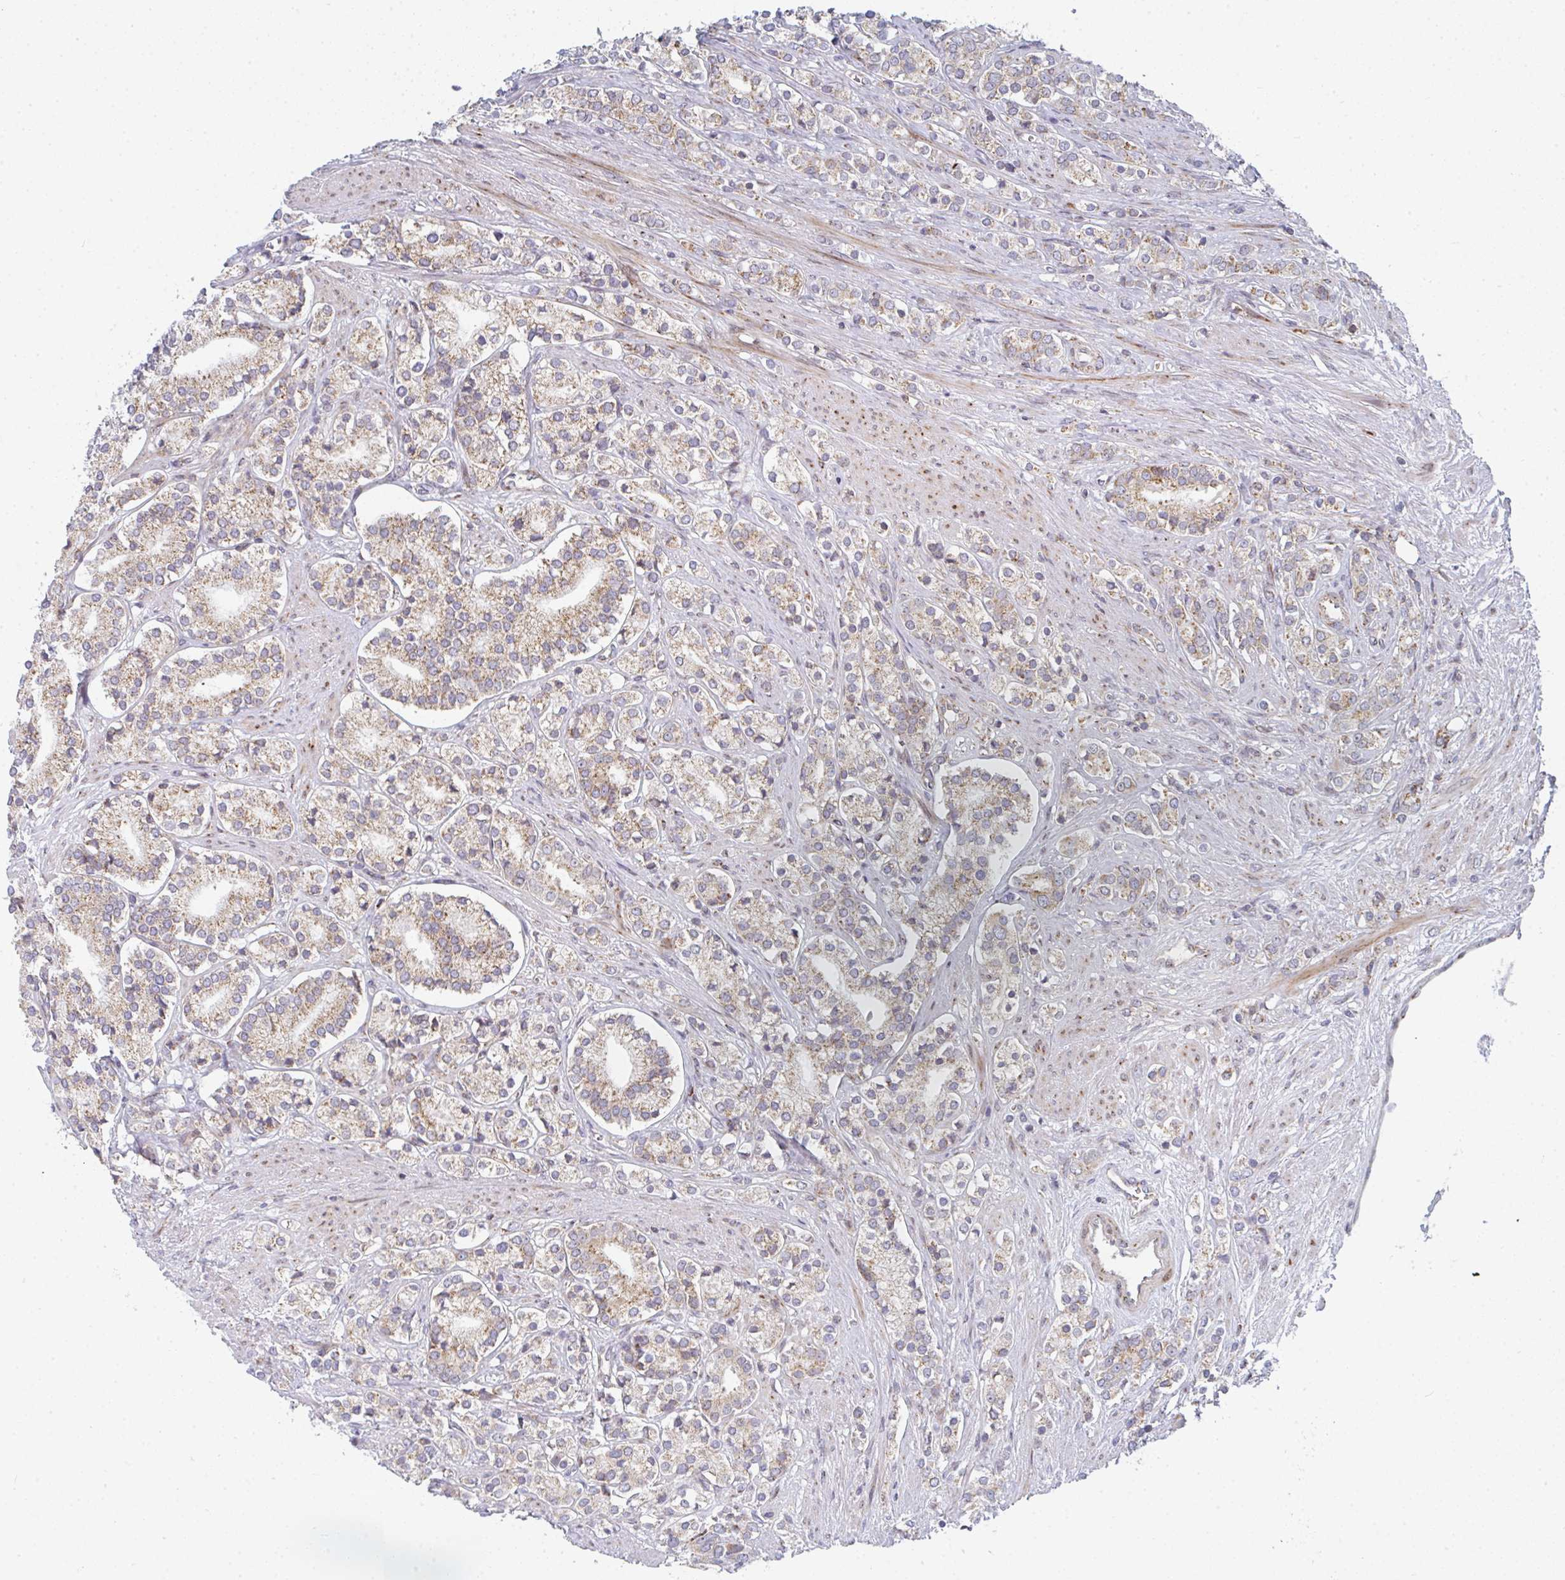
{"staining": {"intensity": "weak", "quantity": ">75%", "location": "cytoplasmic/membranous"}, "tissue": "prostate cancer", "cell_type": "Tumor cells", "image_type": "cancer", "snomed": [{"axis": "morphology", "description": "Adenocarcinoma, High grade"}, {"axis": "topography", "description": "Prostate"}], "caption": "Brown immunohistochemical staining in adenocarcinoma (high-grade) (prostate) shows weak cytoplasmic/membranous expression in approximately >75% of tumor cells. (IHC, brightfield microscopy, high magnification).", "gene": "PRKCH", "patient": {"sex": "male", "age": 58}}